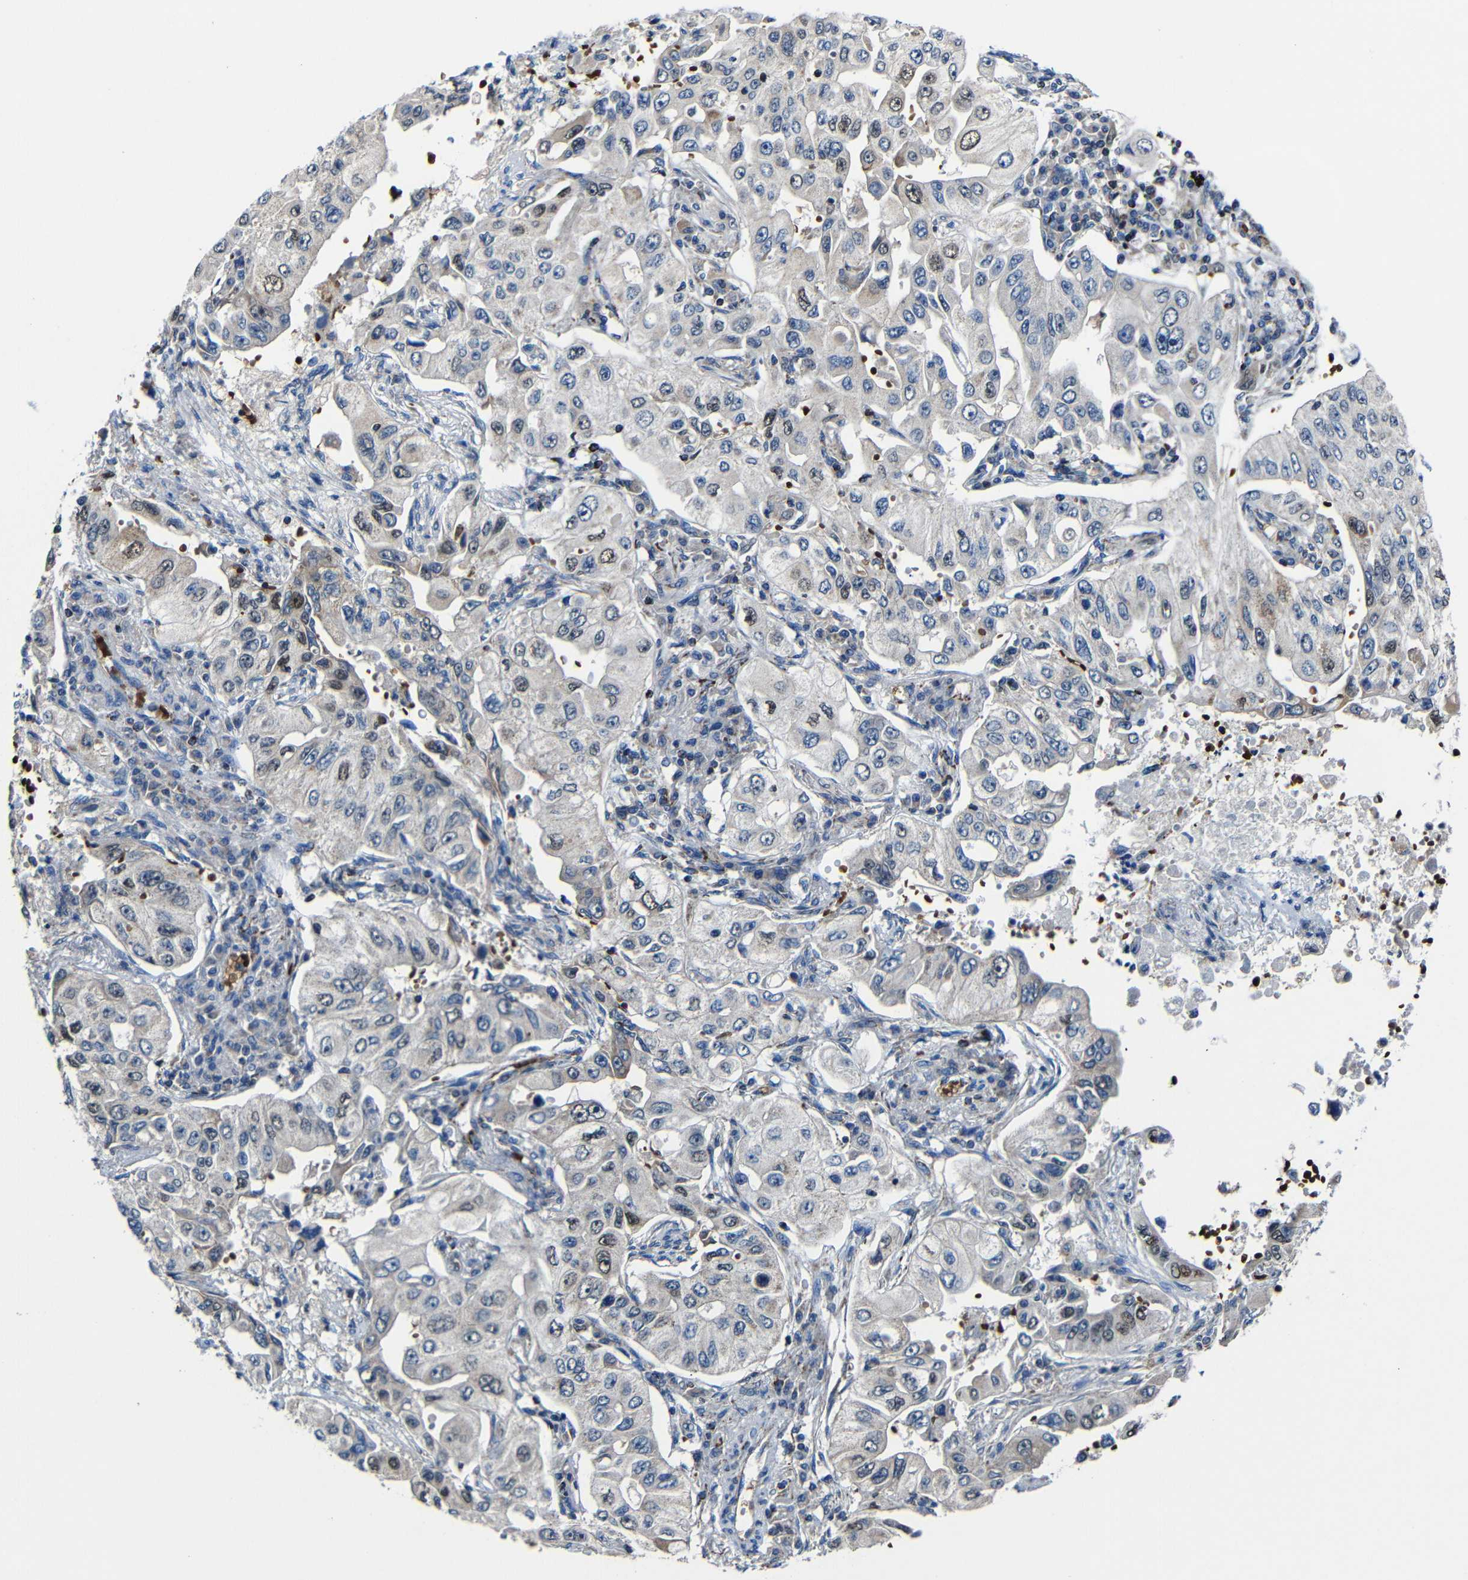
{"staining": {"intensity": "moderate", "quantity": "25%-75%", "location": "nuclear"}, "tissue": "lung cancer", "cell_type": "Tumor cells", "image_type": "cancer", "snomed": [{"axis": "morphology", "description": "Adenocarcinoma, NOS"}, {"axis": "topography", "description": "Lung"}], "caption": "Moderate nuclear positivity is present in about 25%-75% of tumor cells in lung adenocarcinoma. (DAB (3,3'-diaminobenzidine) IHC with brightfield microscopy, high magnification).", "gene": "CA5B", "patient": {"sex": "male", "age": 84}}